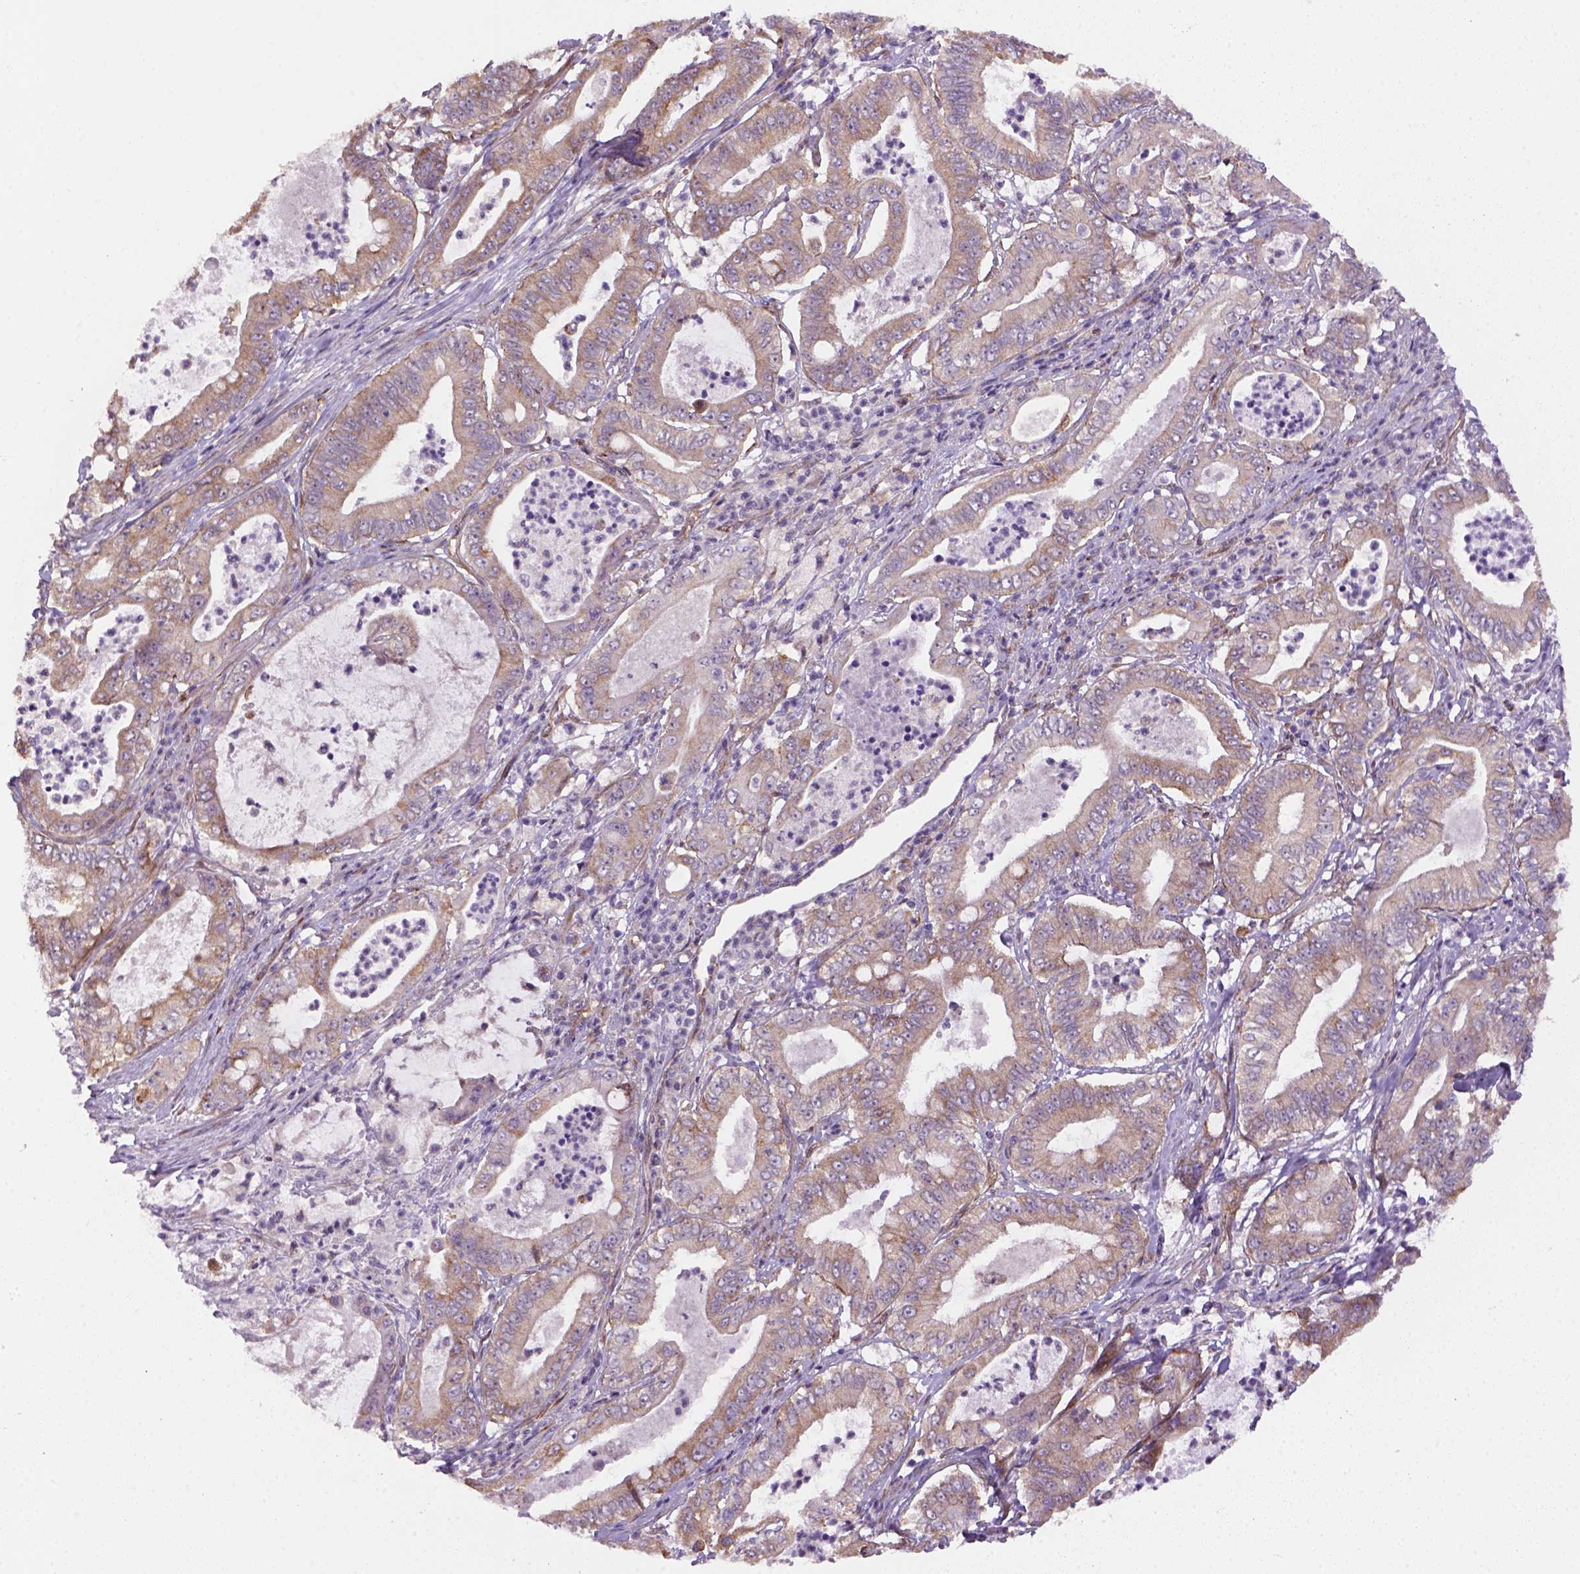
{"staining": {"intensity": "weak", "quantity": ">75%", "location": "cytoplasmic/membranous"}, "tissue": "pancreatic cancer", "cell_type": "Tumor cells", "image_type": "cancer", "snomed": [{"axis": "morphology", "description": "Adenocarcinoma, NOS"}, {"axis": "topography", "description": "Pancreas"}], "caption": "Tumor cells reveal low levels of weak cytoplasmic/membranous staining in approximately >75% of cells in human pancreatic cancer (adenocarcinoma).", "gene": "VSTM5", "patient": {"sex": "male", "age": 71}}